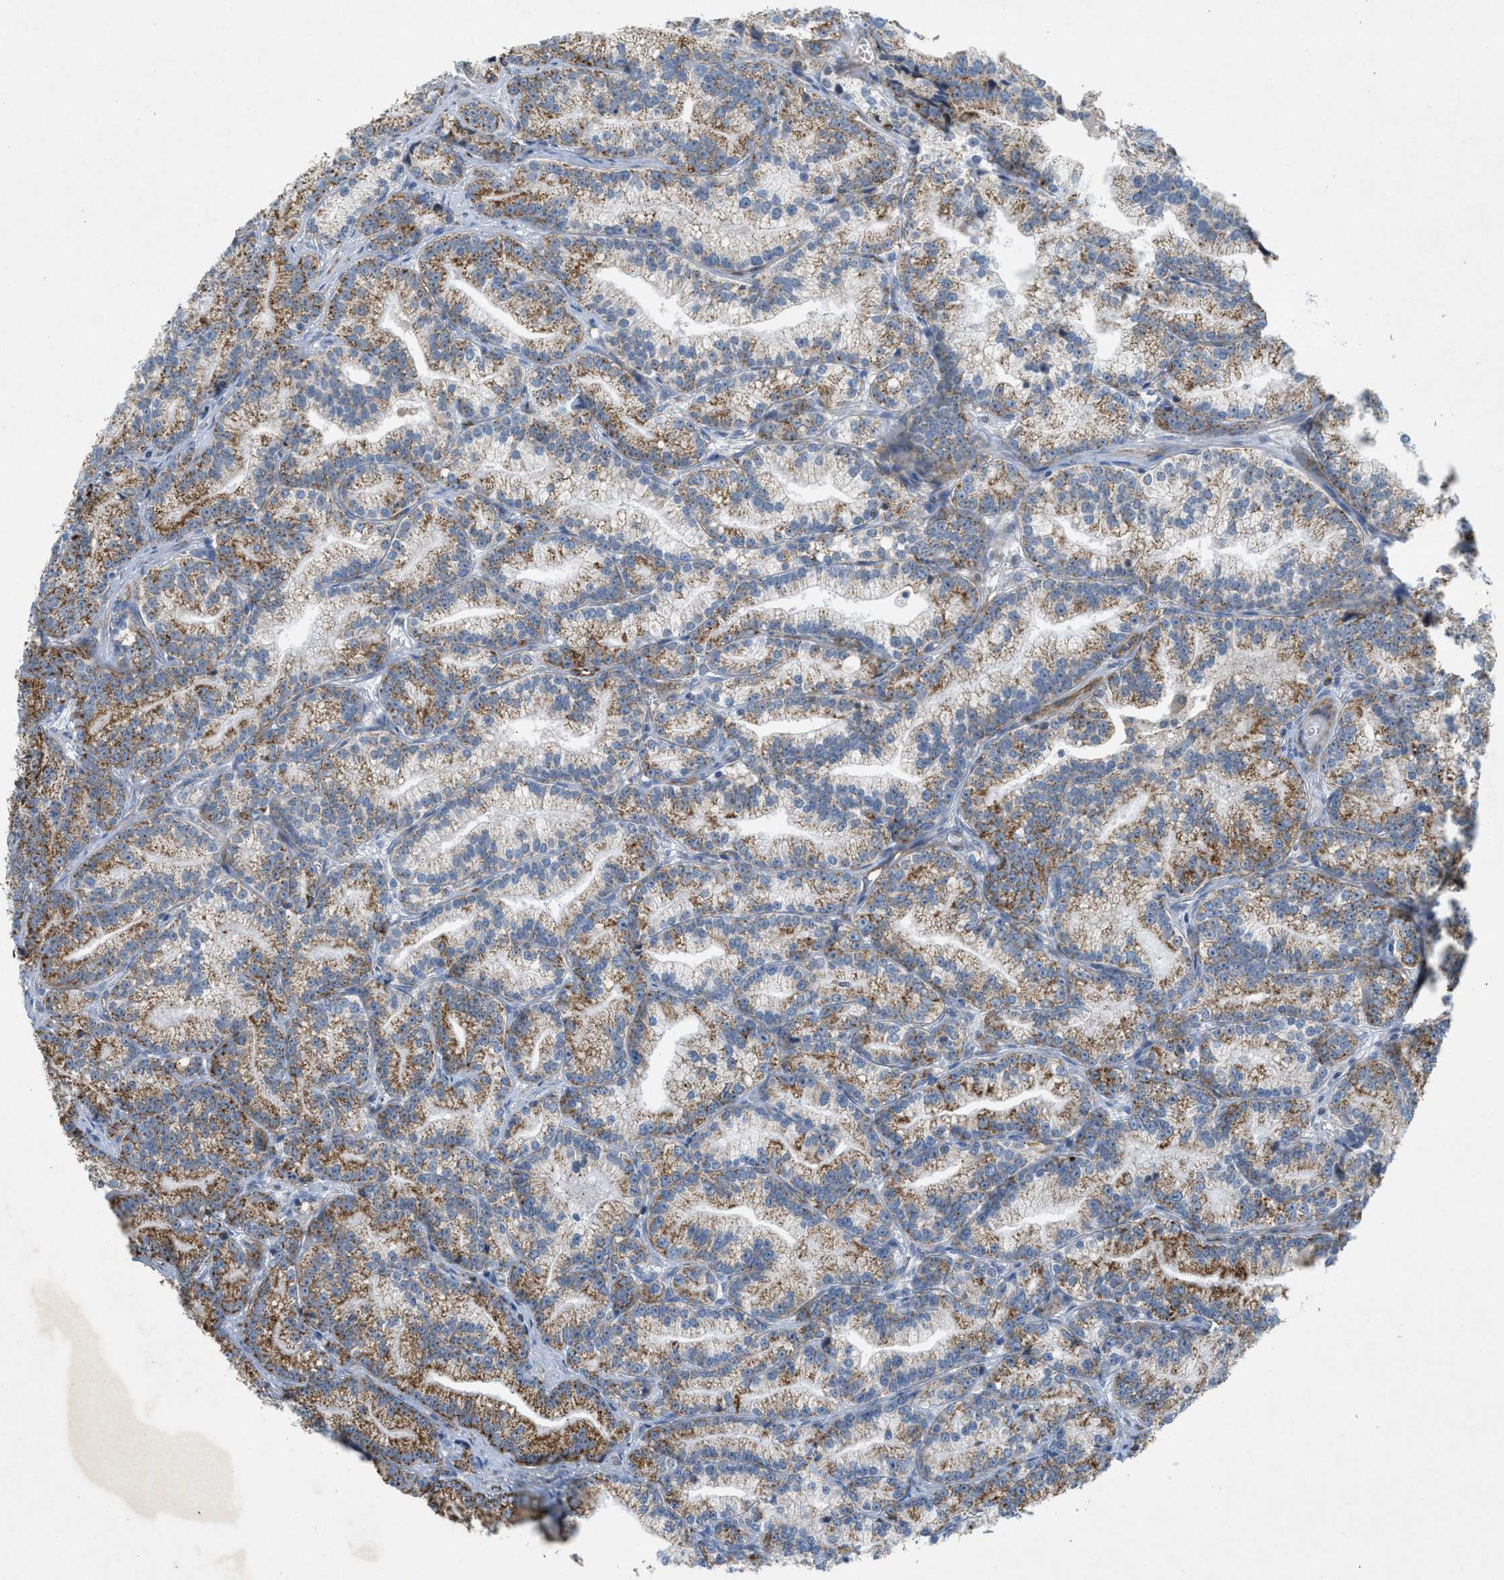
{"staining": {"intensity": "strong", "quantity": ">75%", "location": "cytoplasmic/membranous"}, "tissue": "prostate cancer", "cell_type": "Tumor cells", "image_type": "cancer", "snomed": [{"axis": "morphology", "description": "Adenocarcinoma, Low grade"}, {"axis": "topography", "description": "Prostate"}], "caption": "An image showing strong cytoplasmic/membranous expression in approximately >75% of tumor cells in low-grade adenocarcinoma (prostate), as visualized by brown immunohistochemical staining.", "gene": "BTN3A1", "patient": {"sex": "male", "age": 89}}